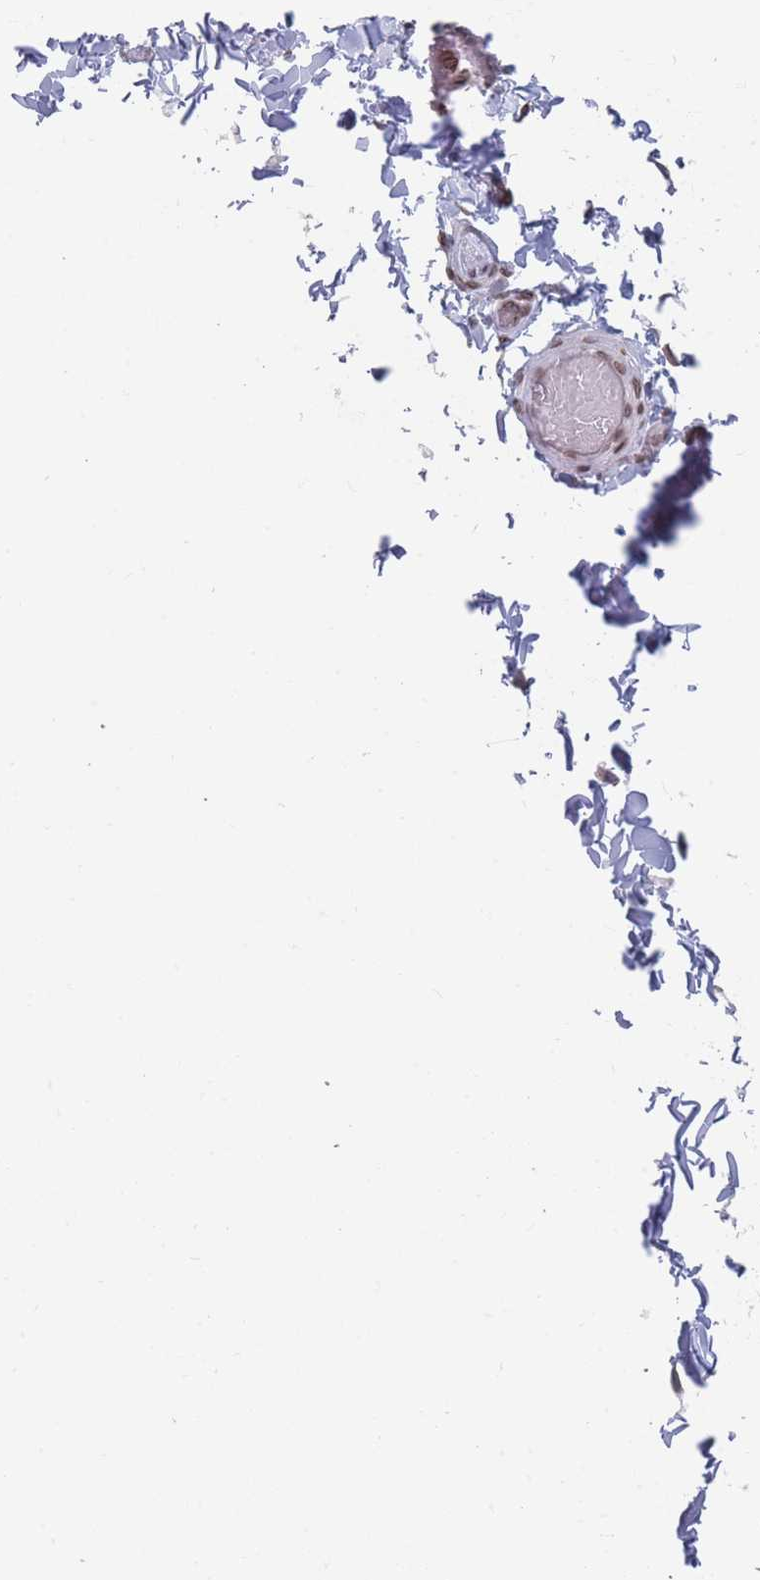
{"staining": {"intensity": "negative", "quantity": "none", "location": "none"}, "tissue": "adipose tissue", "cell_type": "Adipocytes", "image_type": "normal", "snomed": [{"axis": "morphology", "description": "Normal tissue, NOS"}, {"axis": "topography", "description": "Soft tissue"}, {"axis": "topography", "description": "Vascular tissue"}, {"axis": "topography", "description": "Peripheral nerve tissue"}], "caption": "Adipose tissue stained for a protein using IHC displays no positivity adipocytes.", "gene": "ZBTB1", "patient": {"sex": "male", "age": 32}}